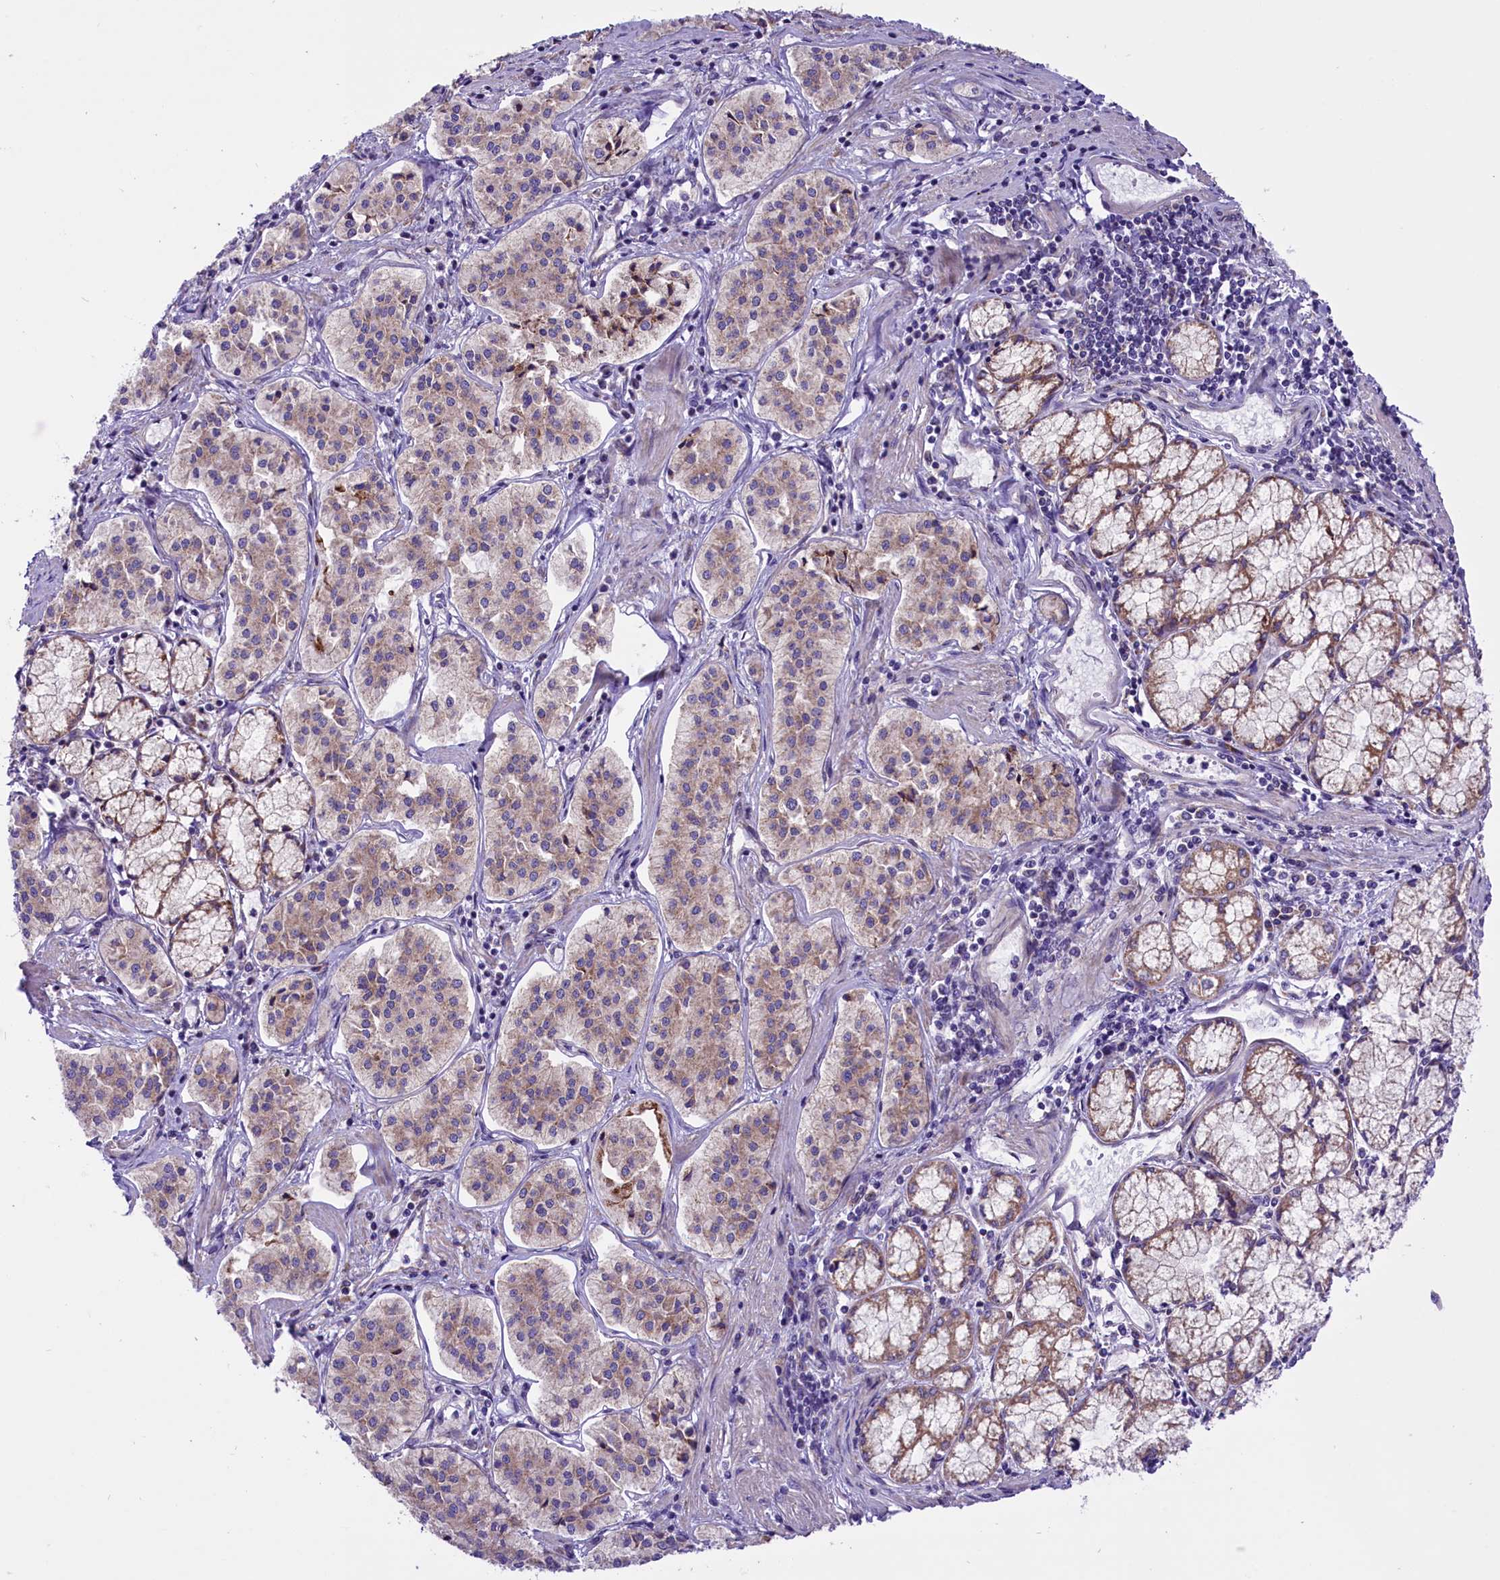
{"staining": {"intensity": "weak", "quantity": "<25%", "location": "cytoplasmic/membranous"}, "tissue": "pancreatic cancer", "cell_type": "Tumor cells", "image_type": "cancer", "snomed": [{"axis": "morphology", "description": "Adenocarcinoma, NOS"}, {"axis": "topography", "description": "Pancreas"}], "caption": "Histopathology image shows no protein staining in tumor cells of adenocarcinoma (pancreatic) tissue.", "gene": "PTPRU", "patient": {"sex": "female", "age": 50}}